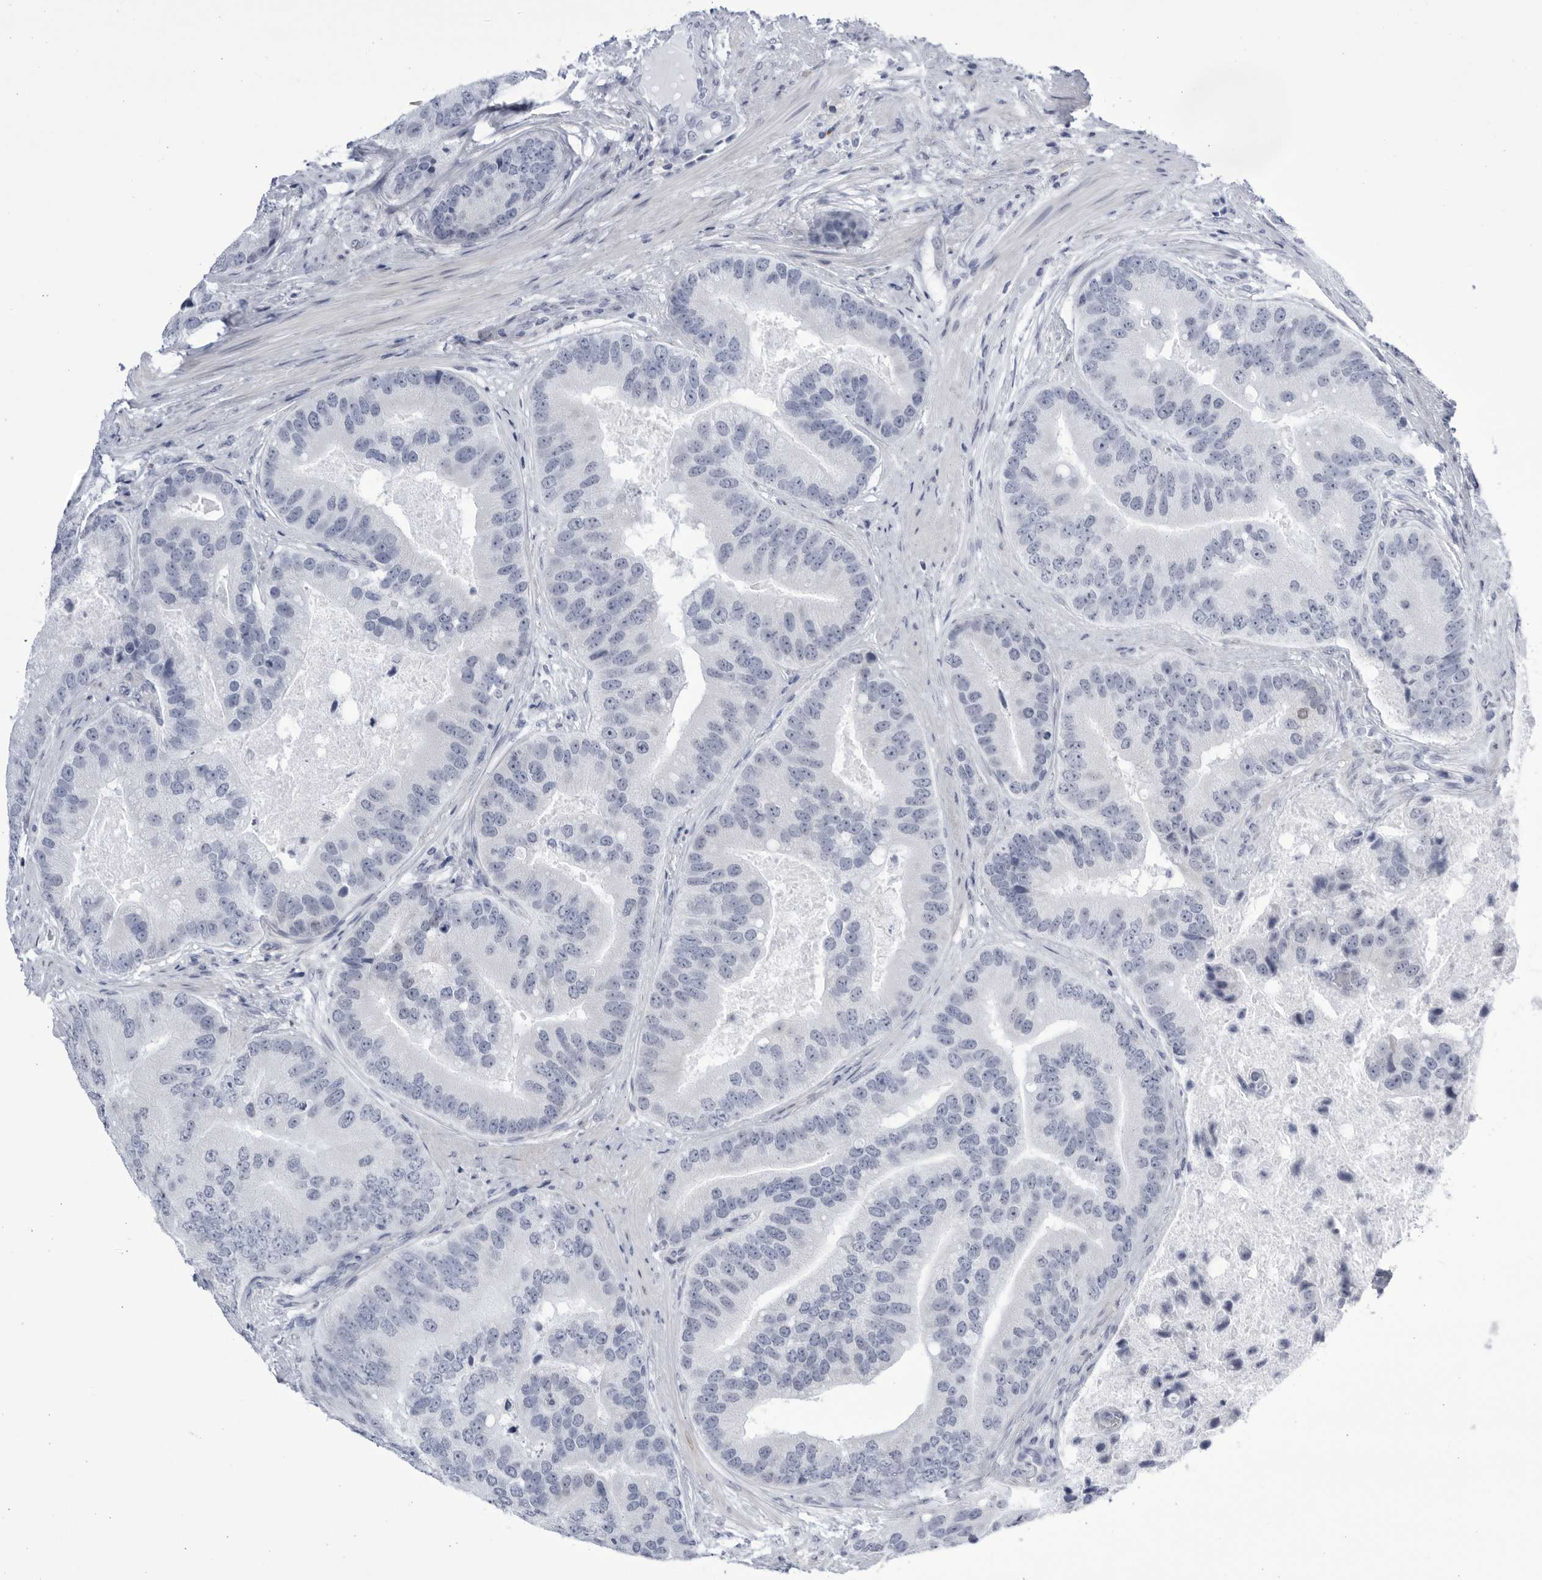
{"staining": {"intensity": "negative", "quantity": "none", "location": "none"}, "tissue": "prostate cancer", "cell_type": "Tumor cells", "image_type": "cancer", "snomed": [{"axis": "morphology", "description": "Adenocarcinoma, High grade"}, {"axis": "topography", "description": "Prostate"}], "caption": "Prostate cancer (adenocarcinoma (high-grade)) was stained to show a protein in brown. There is no significant positivity in tumor cells.", "gene": "CCDC181", "patient": {"sex": "male", "age": 70}}